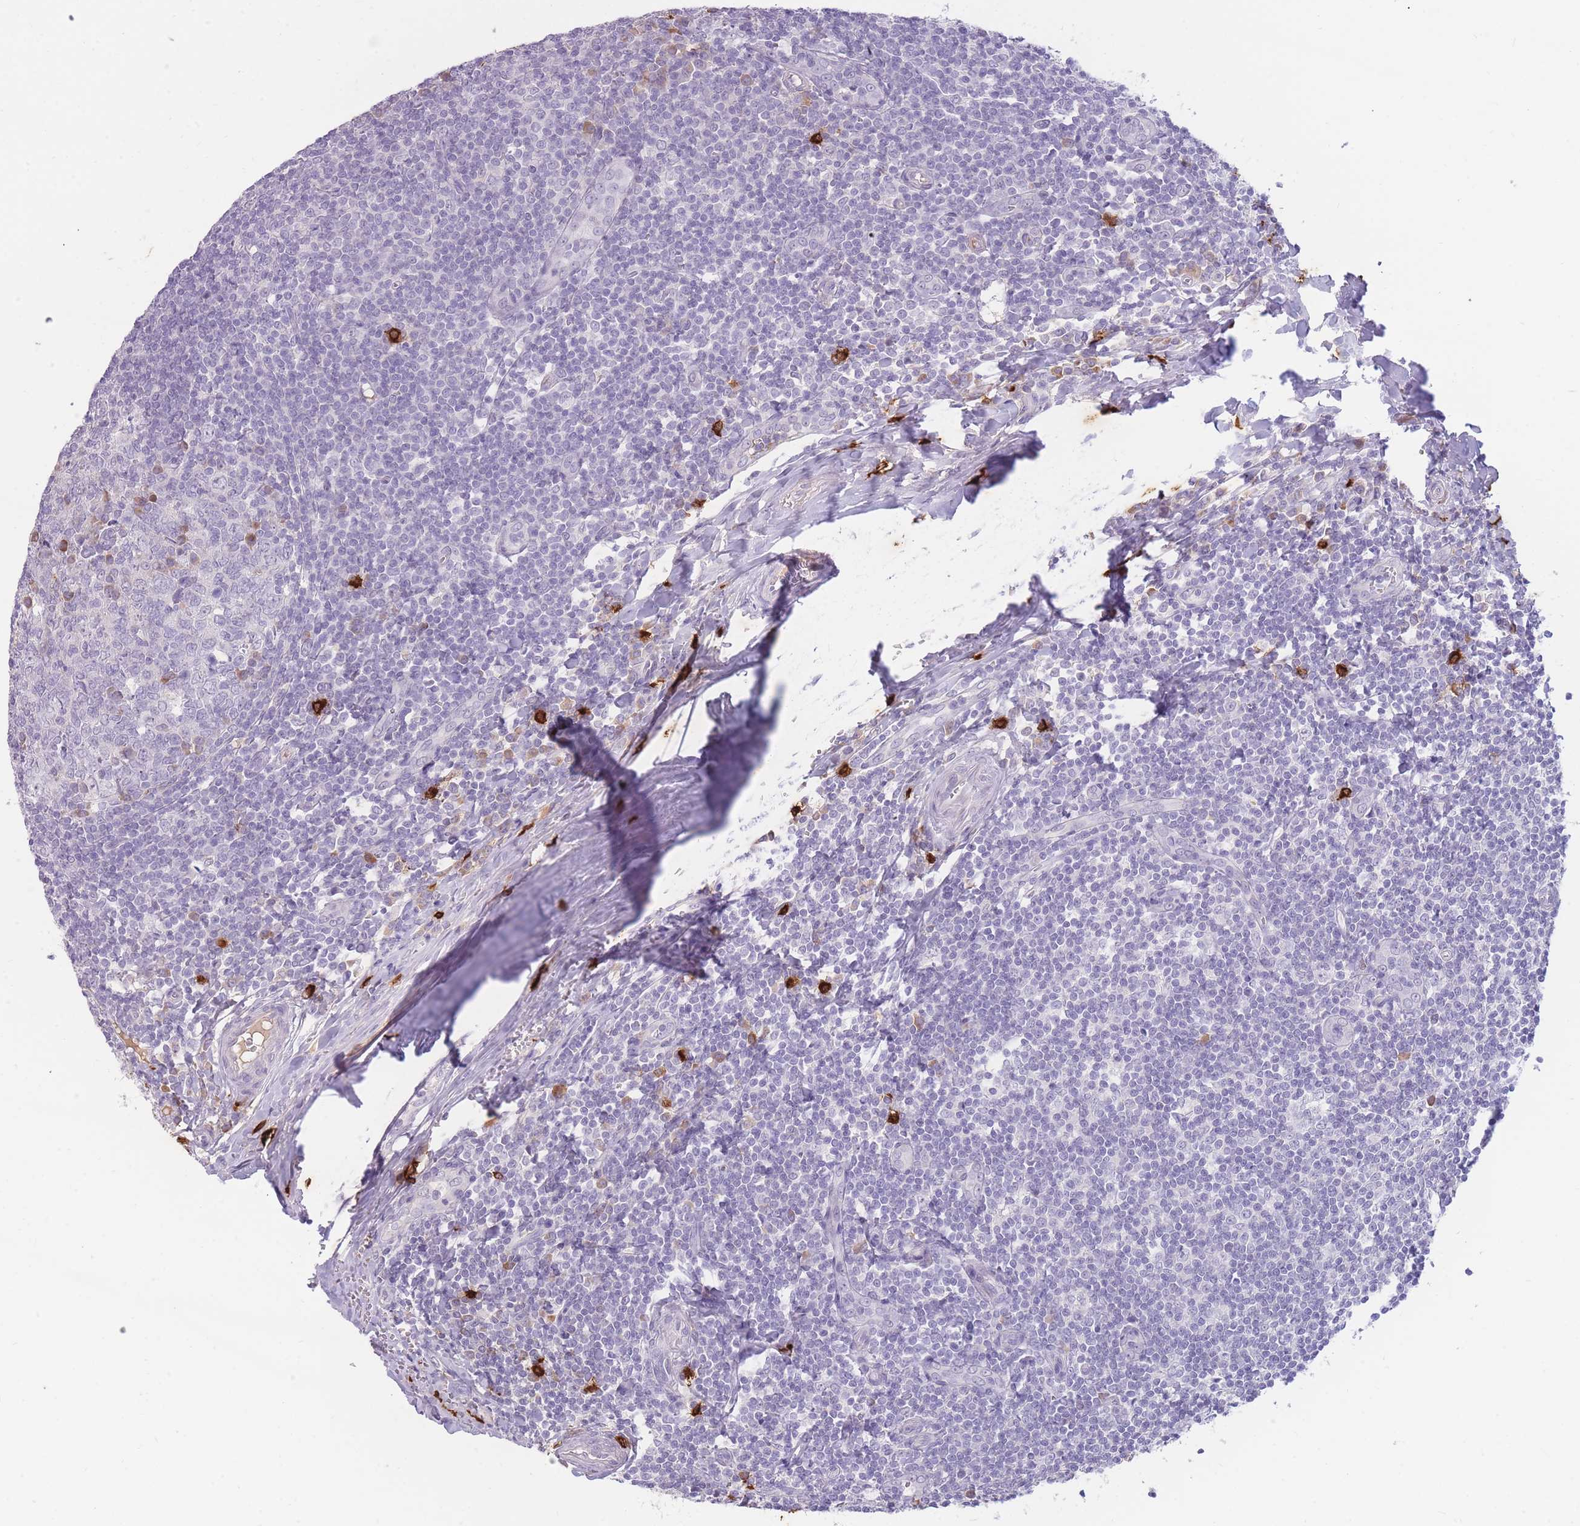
{"staining": {"intensity": "moderate", "quantity": "<25%", "location": "cytoplasmic/membranous"}, "tissue": "tonsil", "cell_type": "Germinal center cells", "image_type": "normal", "snomed": [{"axis": "morphology", "description": "Normal tissue, NOS"}, {"axis": "topography", "description": "Tonsil"}], "caption": "Tonsil was stained to show a protein in brown. There is low levels of moderate cytoplasmic/membranous positivity in about <25% of germinal center cells. Ihc stains the protein of interest in brown and the nuclei are stained blue.", "gene": "TPSD1", "patient": {"sex": "male", "age": 27}}